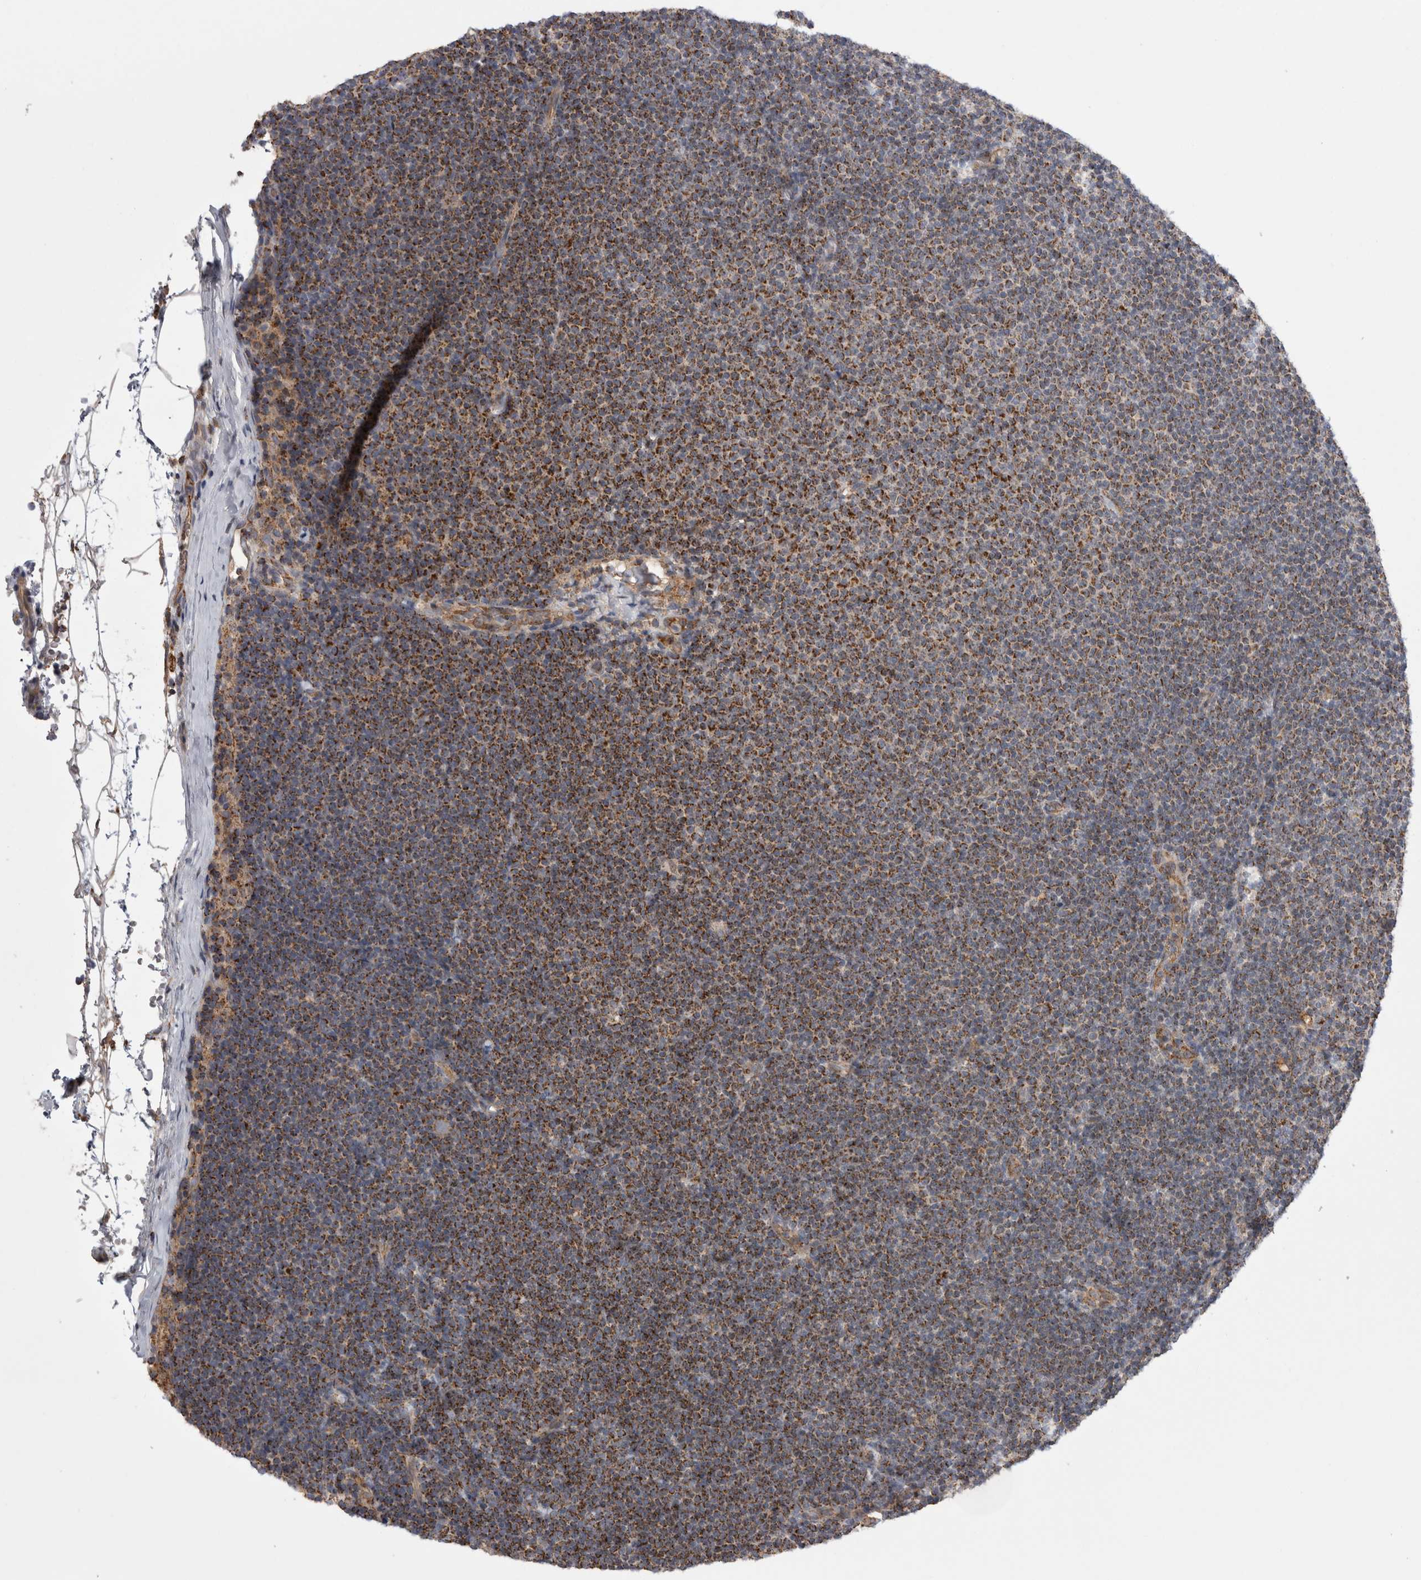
{"staining": {"intensity": "strong", "quantity": ">75%", "location": "cytoplasmic/membranous"}, "tissue": "lymphoma", "cell_type": "Tumor cells", "image_type": "cancer", "snomed": [{"axis": "morphology", "description": "Malignant lymphoma, non-Hodgkin's type, Low grade"}, {"axis": "topography", "description": "Lymph node"}], "caption": "A high amount of strong cytoplasmic/membranous positivity is present in approximately >75% of tumor cells in low-grade malignant lymphoma, non-Hodgkin's type tissue.", "gene": "DARS2", "patient": {"sex": "female", "age": 53}}